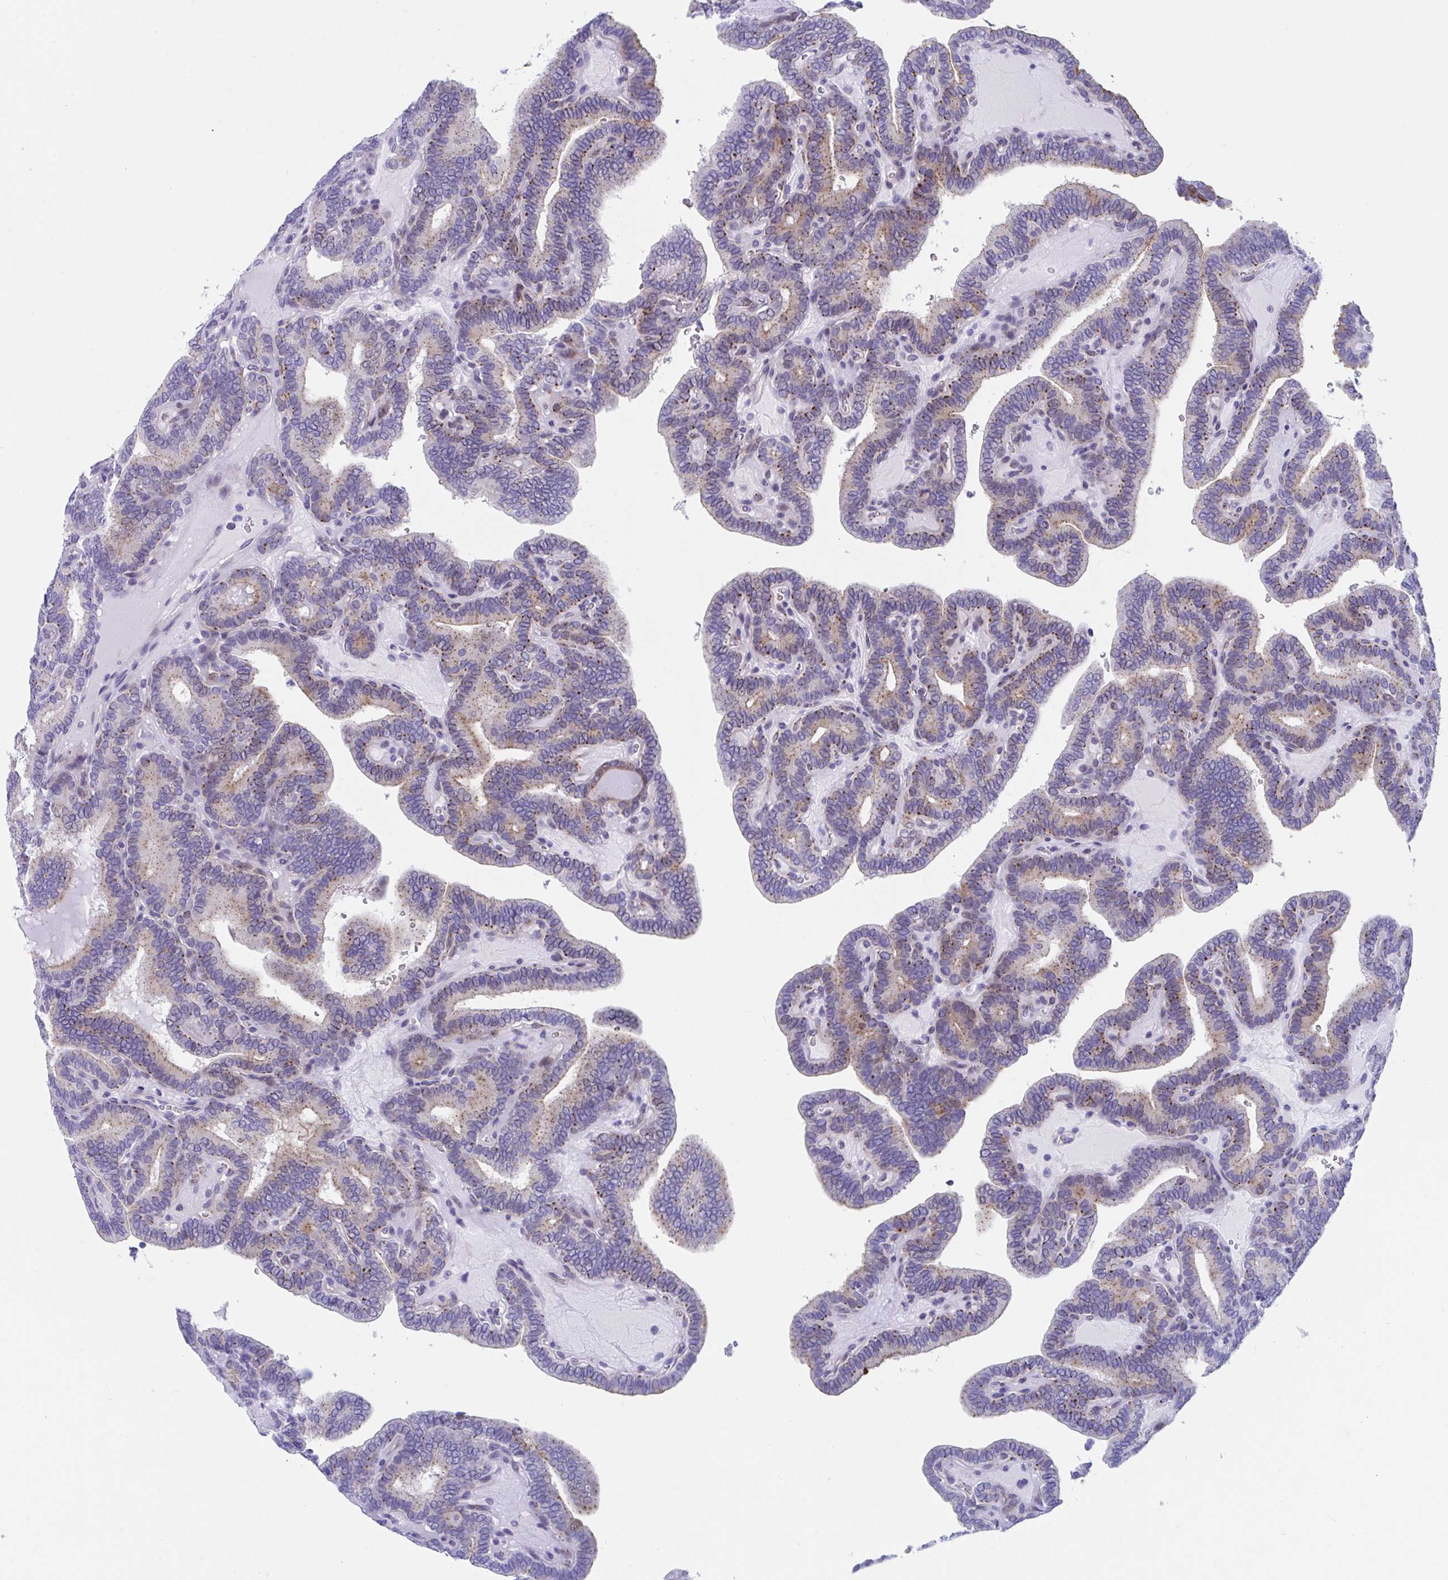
{"staining": {"intensity": "moderate", "quantity": "25%-75%", "location": "cytoplasmic/membranous"}, "tissue": "thyroid cancer", "cell_type": "Tumor cells", "image_type": "cancer", "snomed": [{"axis": "morphology", "description": "Papillary adenocarcinoma, NOS"}, {"axis": "topography", "description": "Thyroid gland"}], "caption": "Immunohistochemistry of human thyroid cancer shows medium levels of moderate cytoplasmic/membranous expression in approximately 25%-75% of tumor cells.", "gene": "TTC30B", "patient": {"sex": "female", "age": 21}}